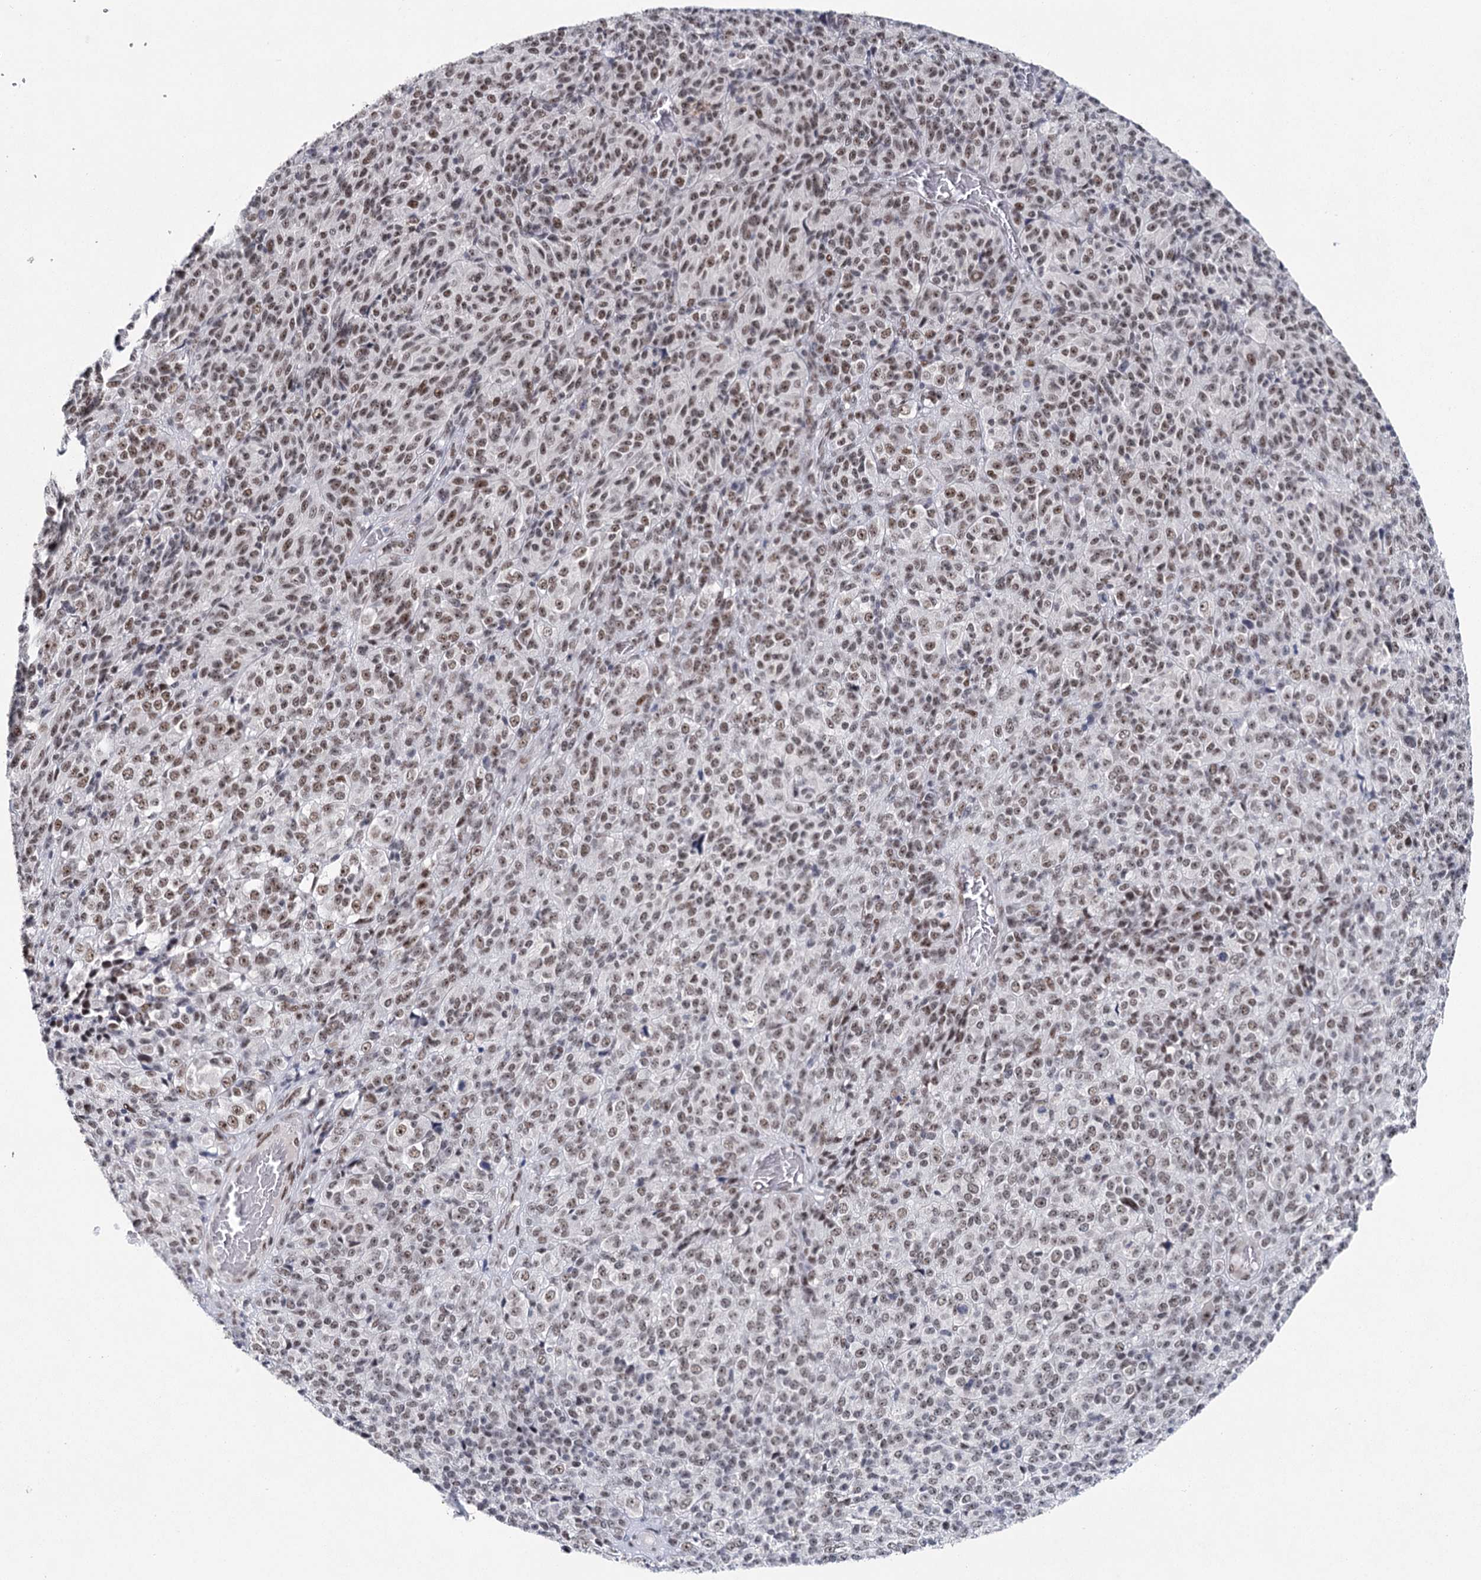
{"staining": {"intensity": "moderate", "quantity": ">75%", "location": "nuclear"}, "tissue": "melanoma", "cell_type": "Tumor cells", "image_type": "cancer", "snomed": [{"axis": "morphology", "description": "Malignant melanoma, Metastatic site"}, {"axis": "topography", "description": "Brain"}], "caption": "The image displays a brown stain indicating the presence of a protein in the nuclear of tumor cells in melanoma.", "gene": "SCAF8", "patient": {"sex": "female", "age": 56}}